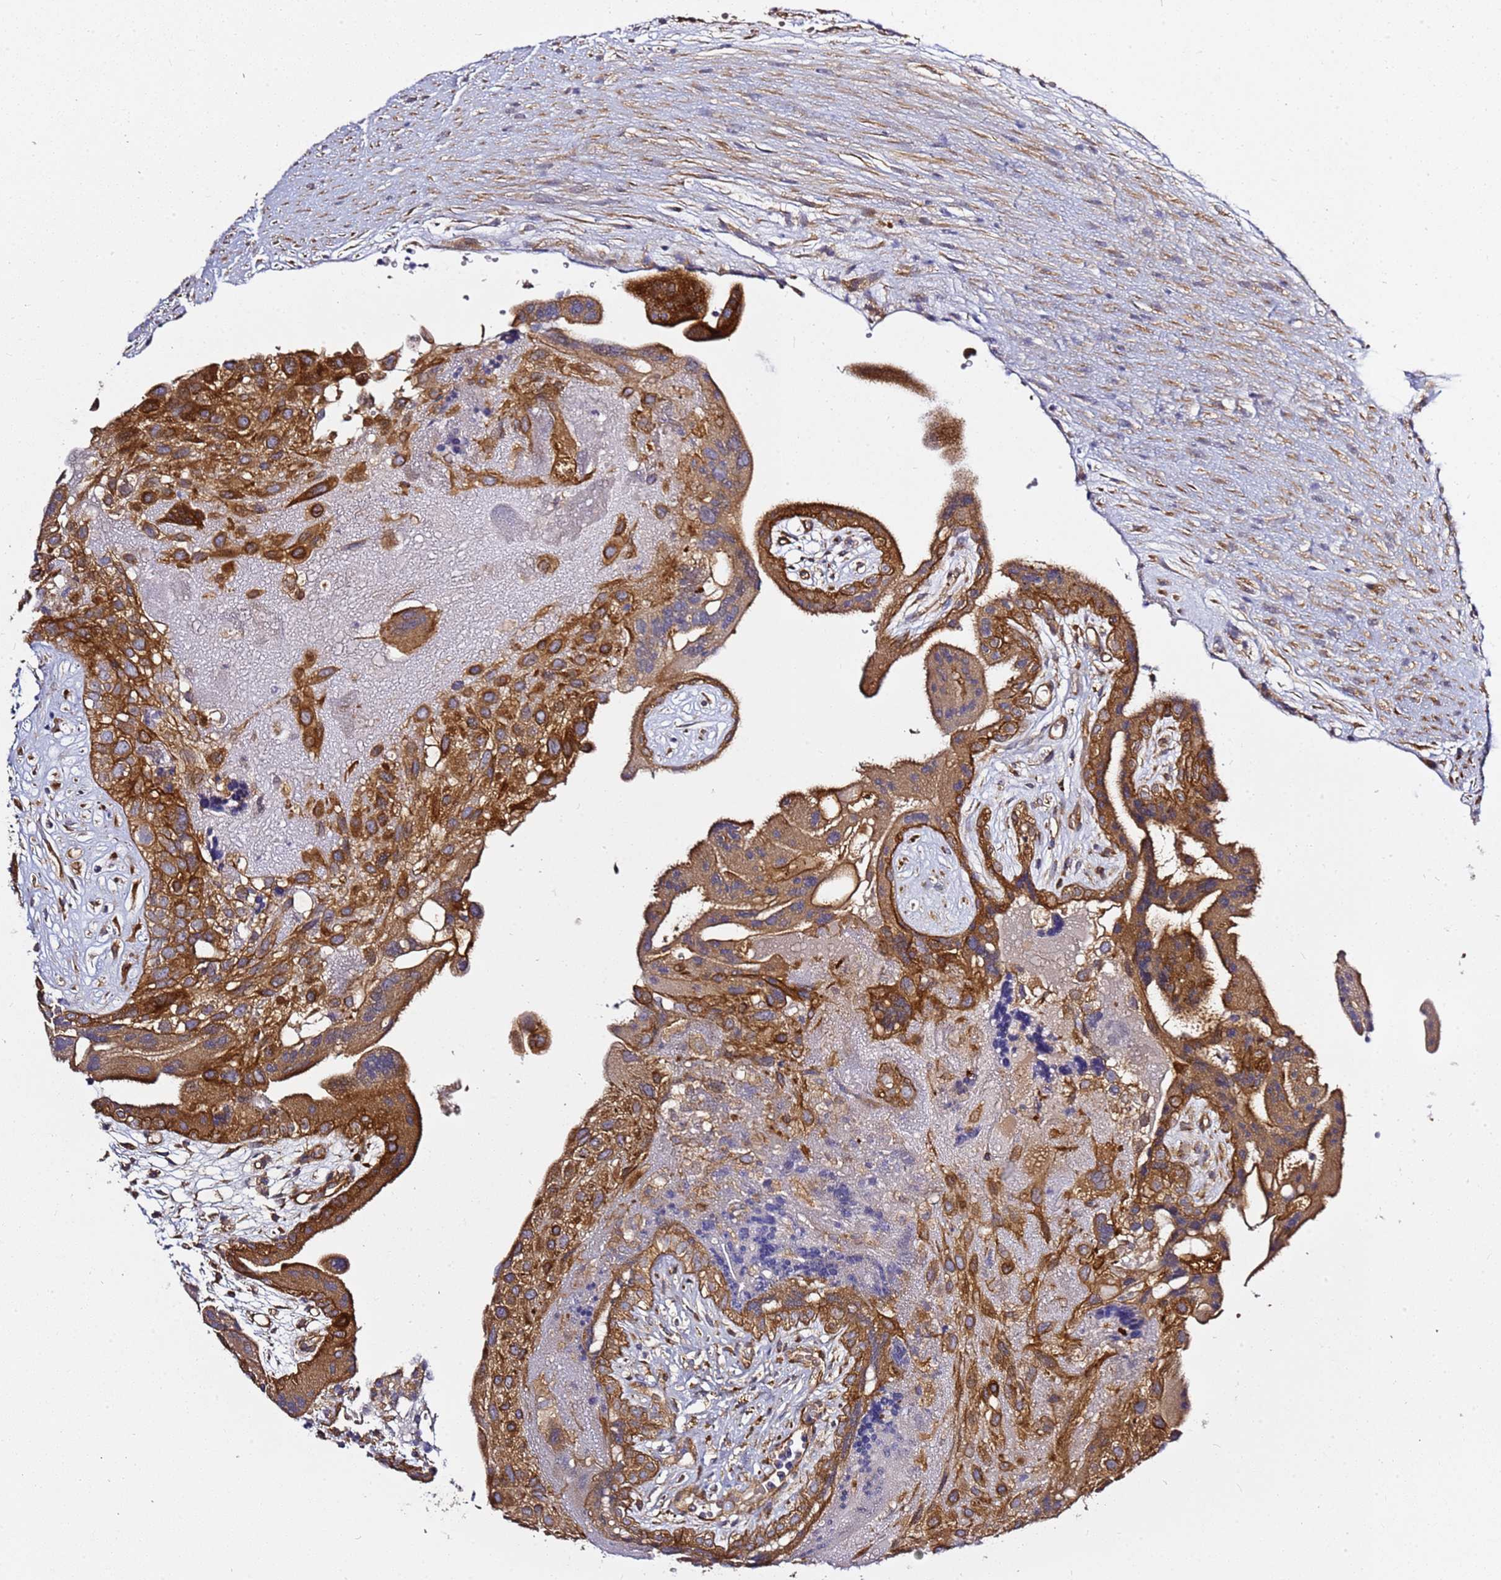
{"staining": {"intensity": "moderate", "quantity": ">75%", "location": "cytoplasmic/membranous"}, "tissue": "placenta", "cell_type": "Decidual cells", "image_type": "normal", "snomed": [{"axis": "morphology", "description": "Normal tissue, NOS"}, {"axis": "topography", "description": "Placenta"}], "caption": "Unremarkable placenta shows moderate cytoplasmic/membranous expression in about >75% of decidual cells (IHC, brightfield microscopy, high magnification)..", "gene": "GNL1", "patient": {"sex": "female", "age": 18}}